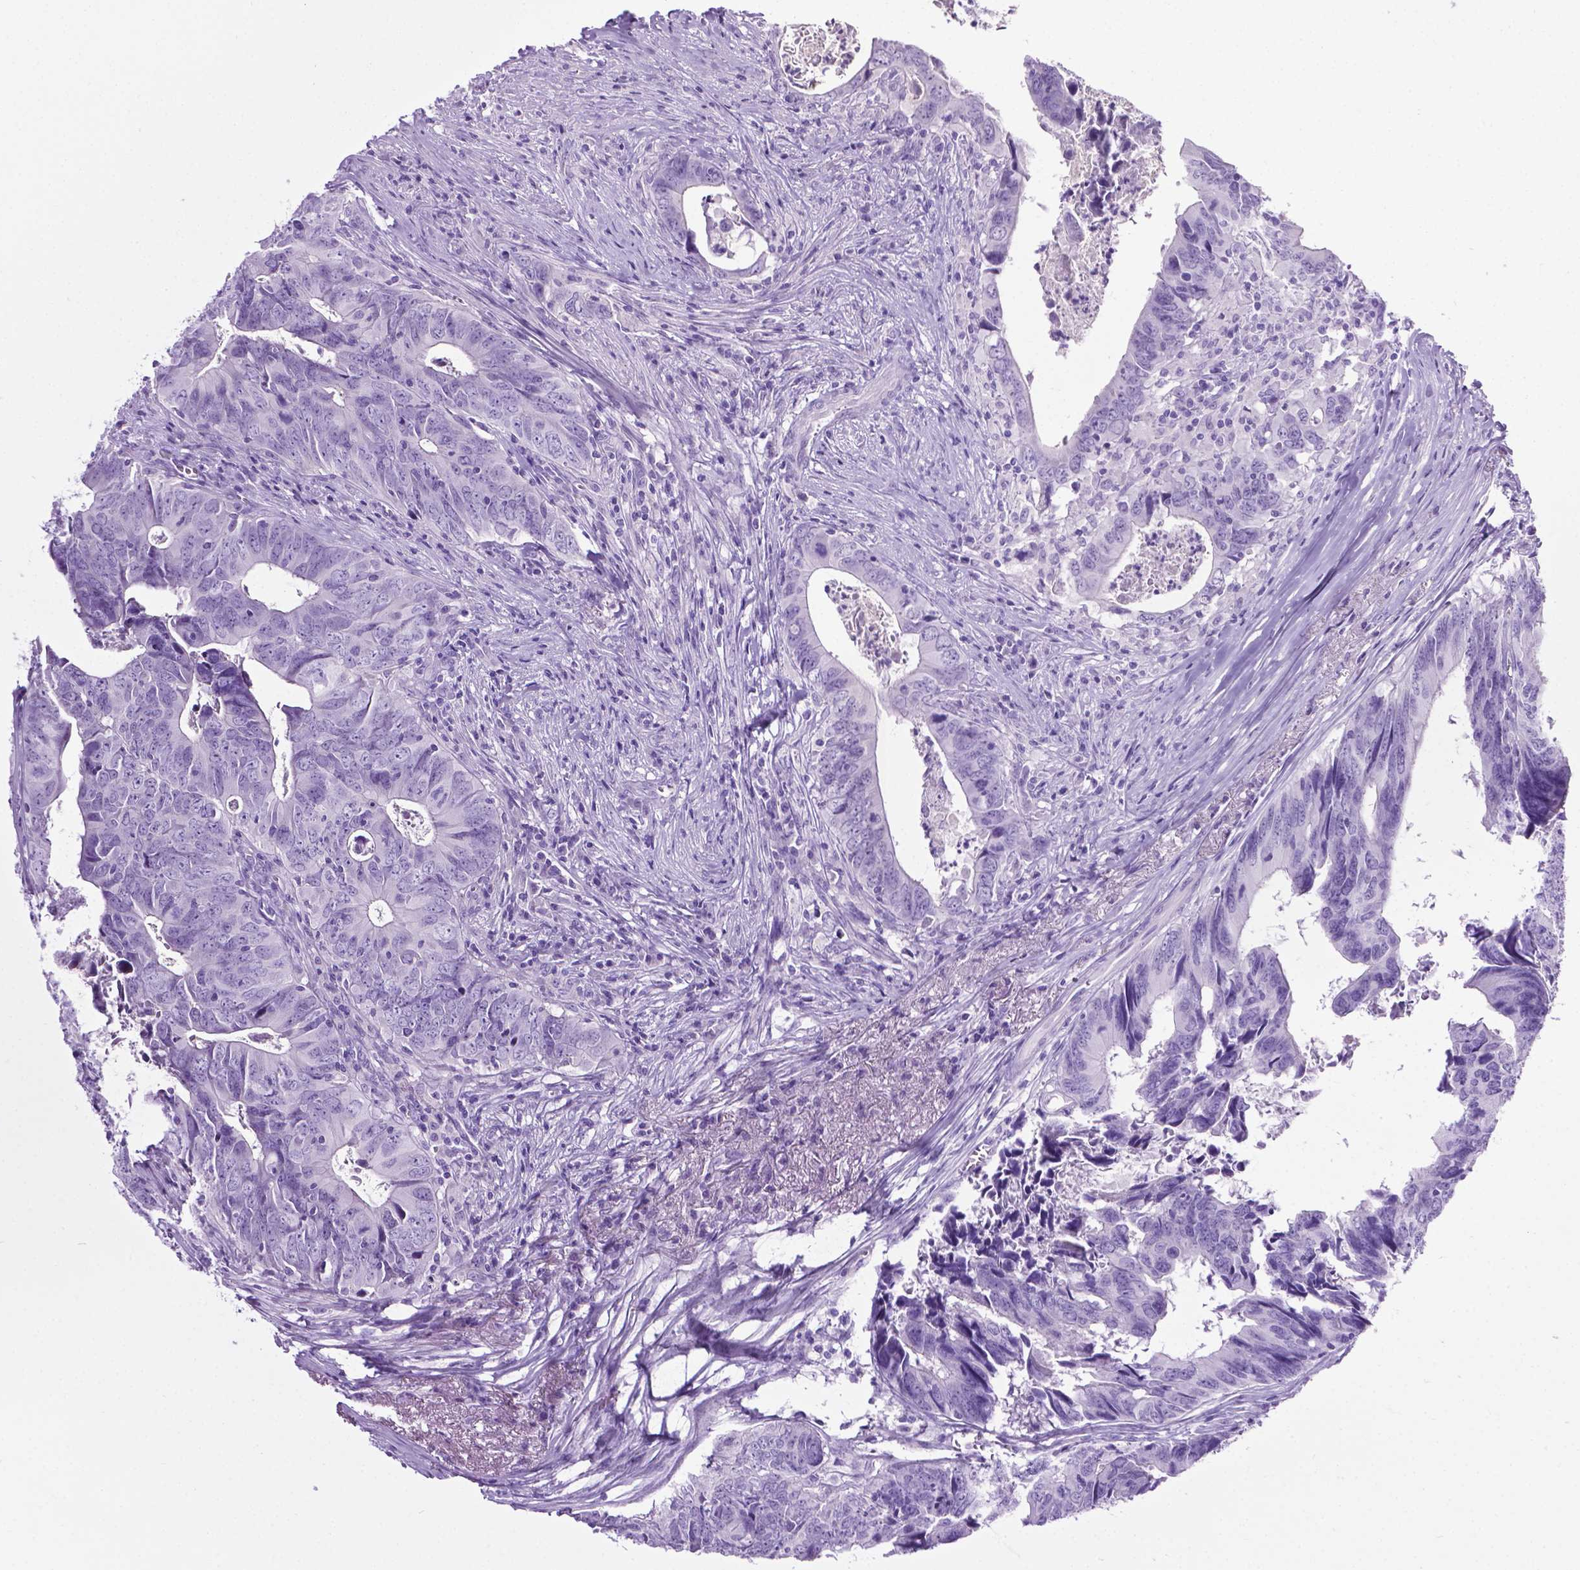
{"staining": {"intensity": "negative", "quantity": "none", "location": "none"}, "tissue": "colorectal cancer", "cell_type": "Tumor cells", "image_type": "cancer", "snomed": [{"axis": "morphology", "description": "Adenocarcinoma, NOS"}, {"axis": "topography", "description": "Colon"}], "caption": "Tumor cells are negative for brown protein staining in colorectal adenocarcinoma.", "gene": "LELP1", "patient": {"sex": "female", "age": 82}}